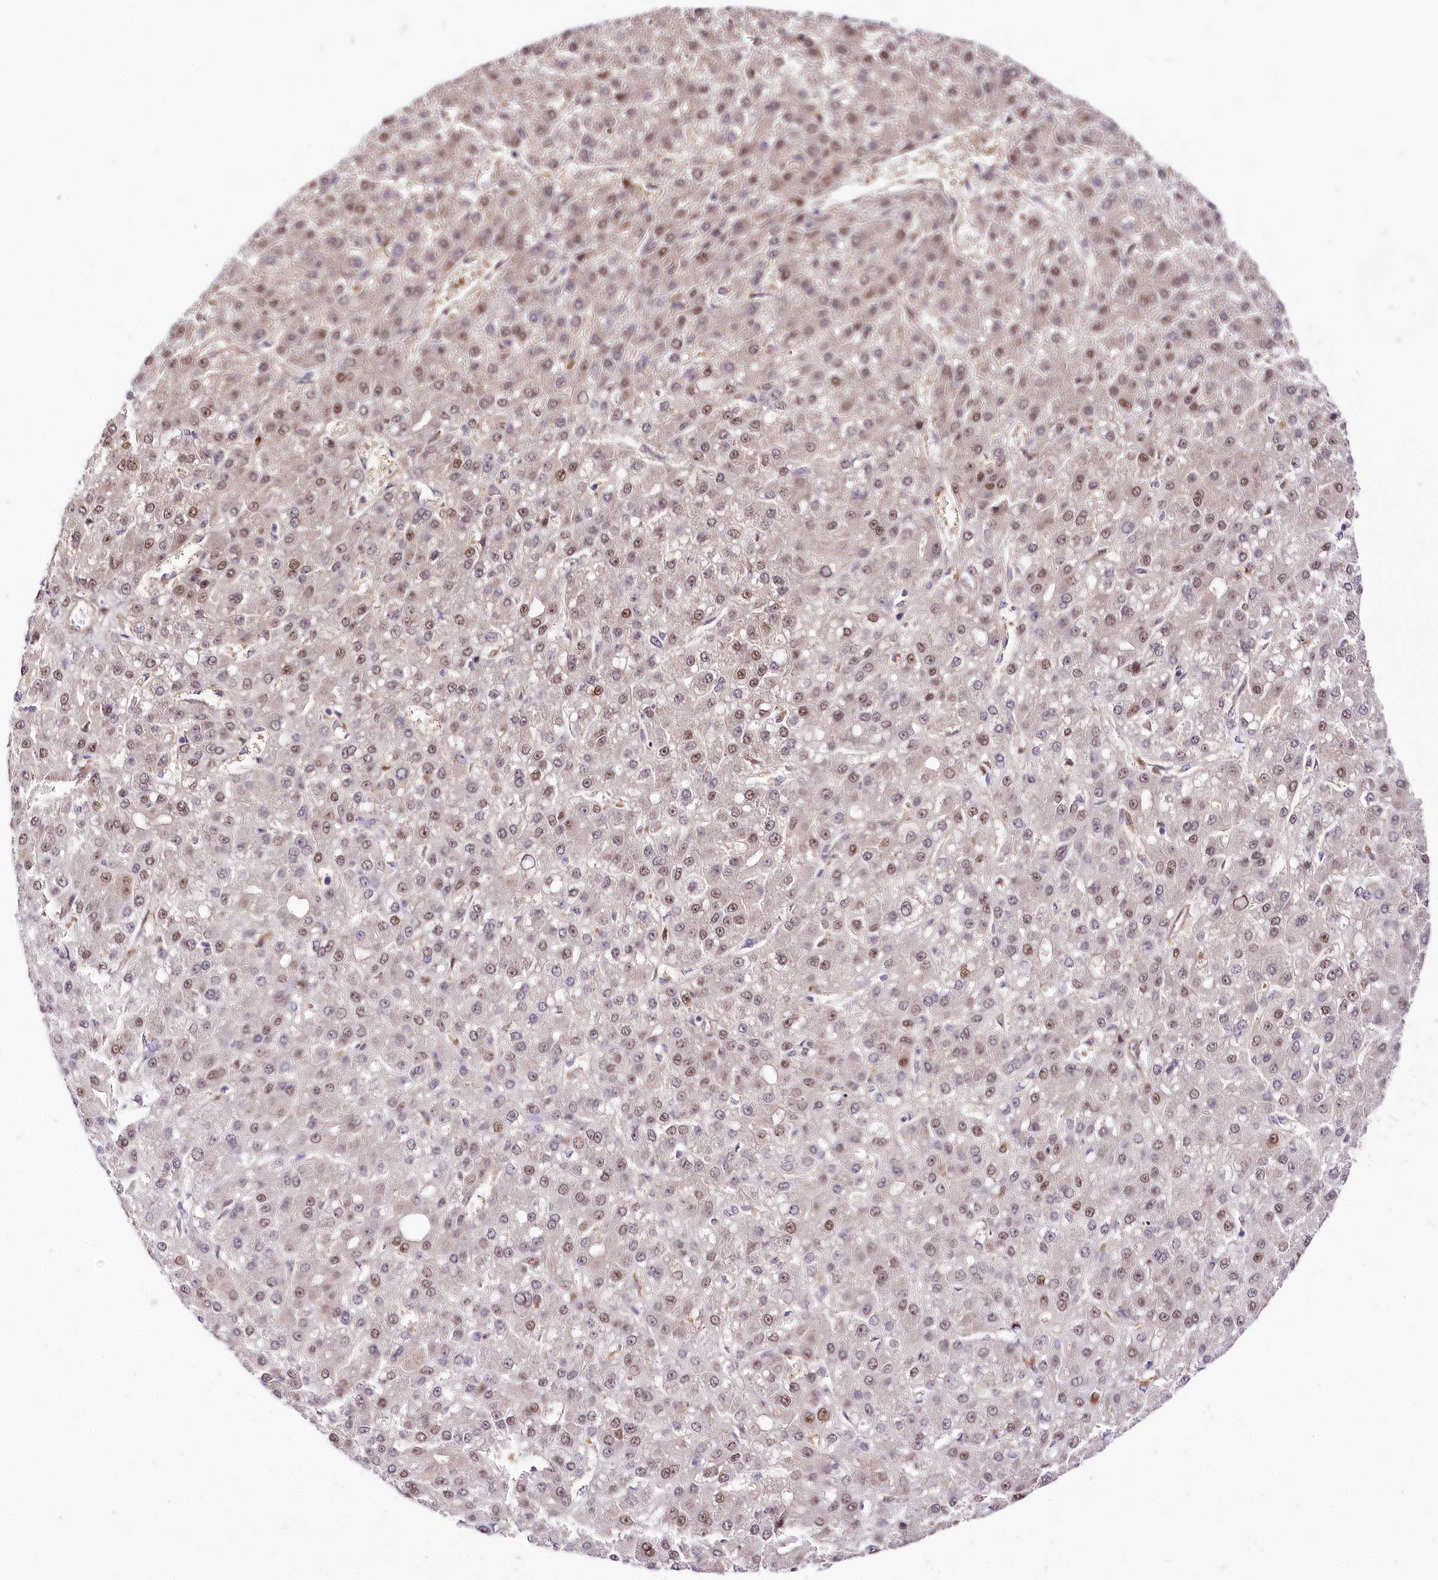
{"staining": {"intensity": "weak", "quantity": "25%-75%", "location": "nuclear"}, "tissue": "liver cancer", "cell_type": "Tumor cells", "image_type": "cancer", "snomed": [{"axis": "morphology", "description": "Carcinoma, Hepatocellular, NOS"}, {"axis": "topography", "description": "Liver"}], "caption": "Liver cancer (hepatocellular carcinoma) stained for a protein displays weak nuclear positivity in tumor cells. (Brightfield microscopy of DAB IHC at high magnification).", "gene": "GNL3L", "patient": {"sex": "male", "age": 67}}